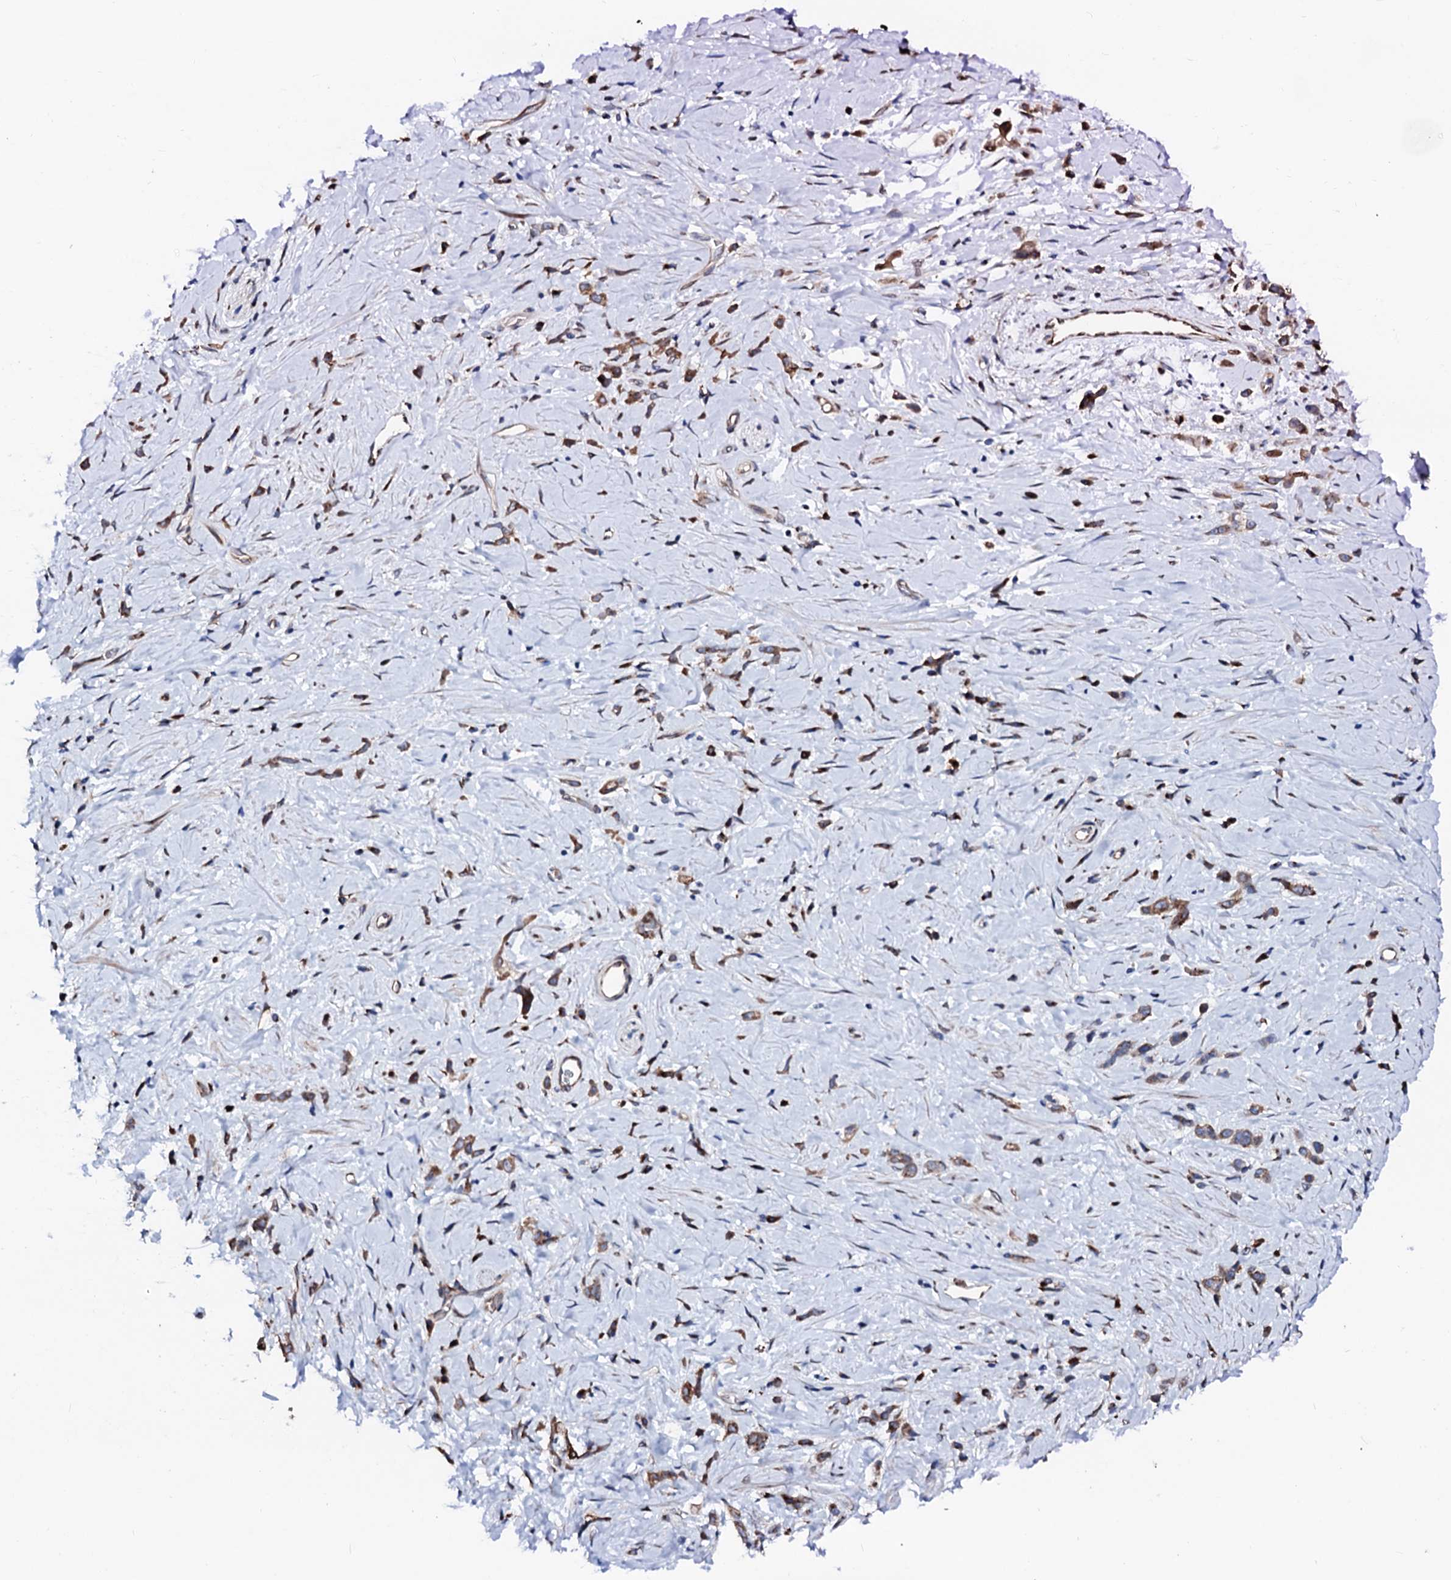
{"staining": {"intensity": "moderate", "quantity": ">75%", "location": "cytoplasmic/membranous"}, "tissue": "stomach cancer", "cell_type": "Tumor cells", "image_type": "cancer", "snomed": [{"axis": "morphology", "description": "Adenocarcinoma, NOS"}, {"axis": "topography", "description": "Stomach"}], "caption": "DAB immunohistochemical staining of human stomach cancer (adenocarcinoma) shows moderate cytoplasmic/membranous protein expression in approximately >75% of tumor cells.", "gene": "TMCO3", "patient": {"sex": "female", "age": 60}}